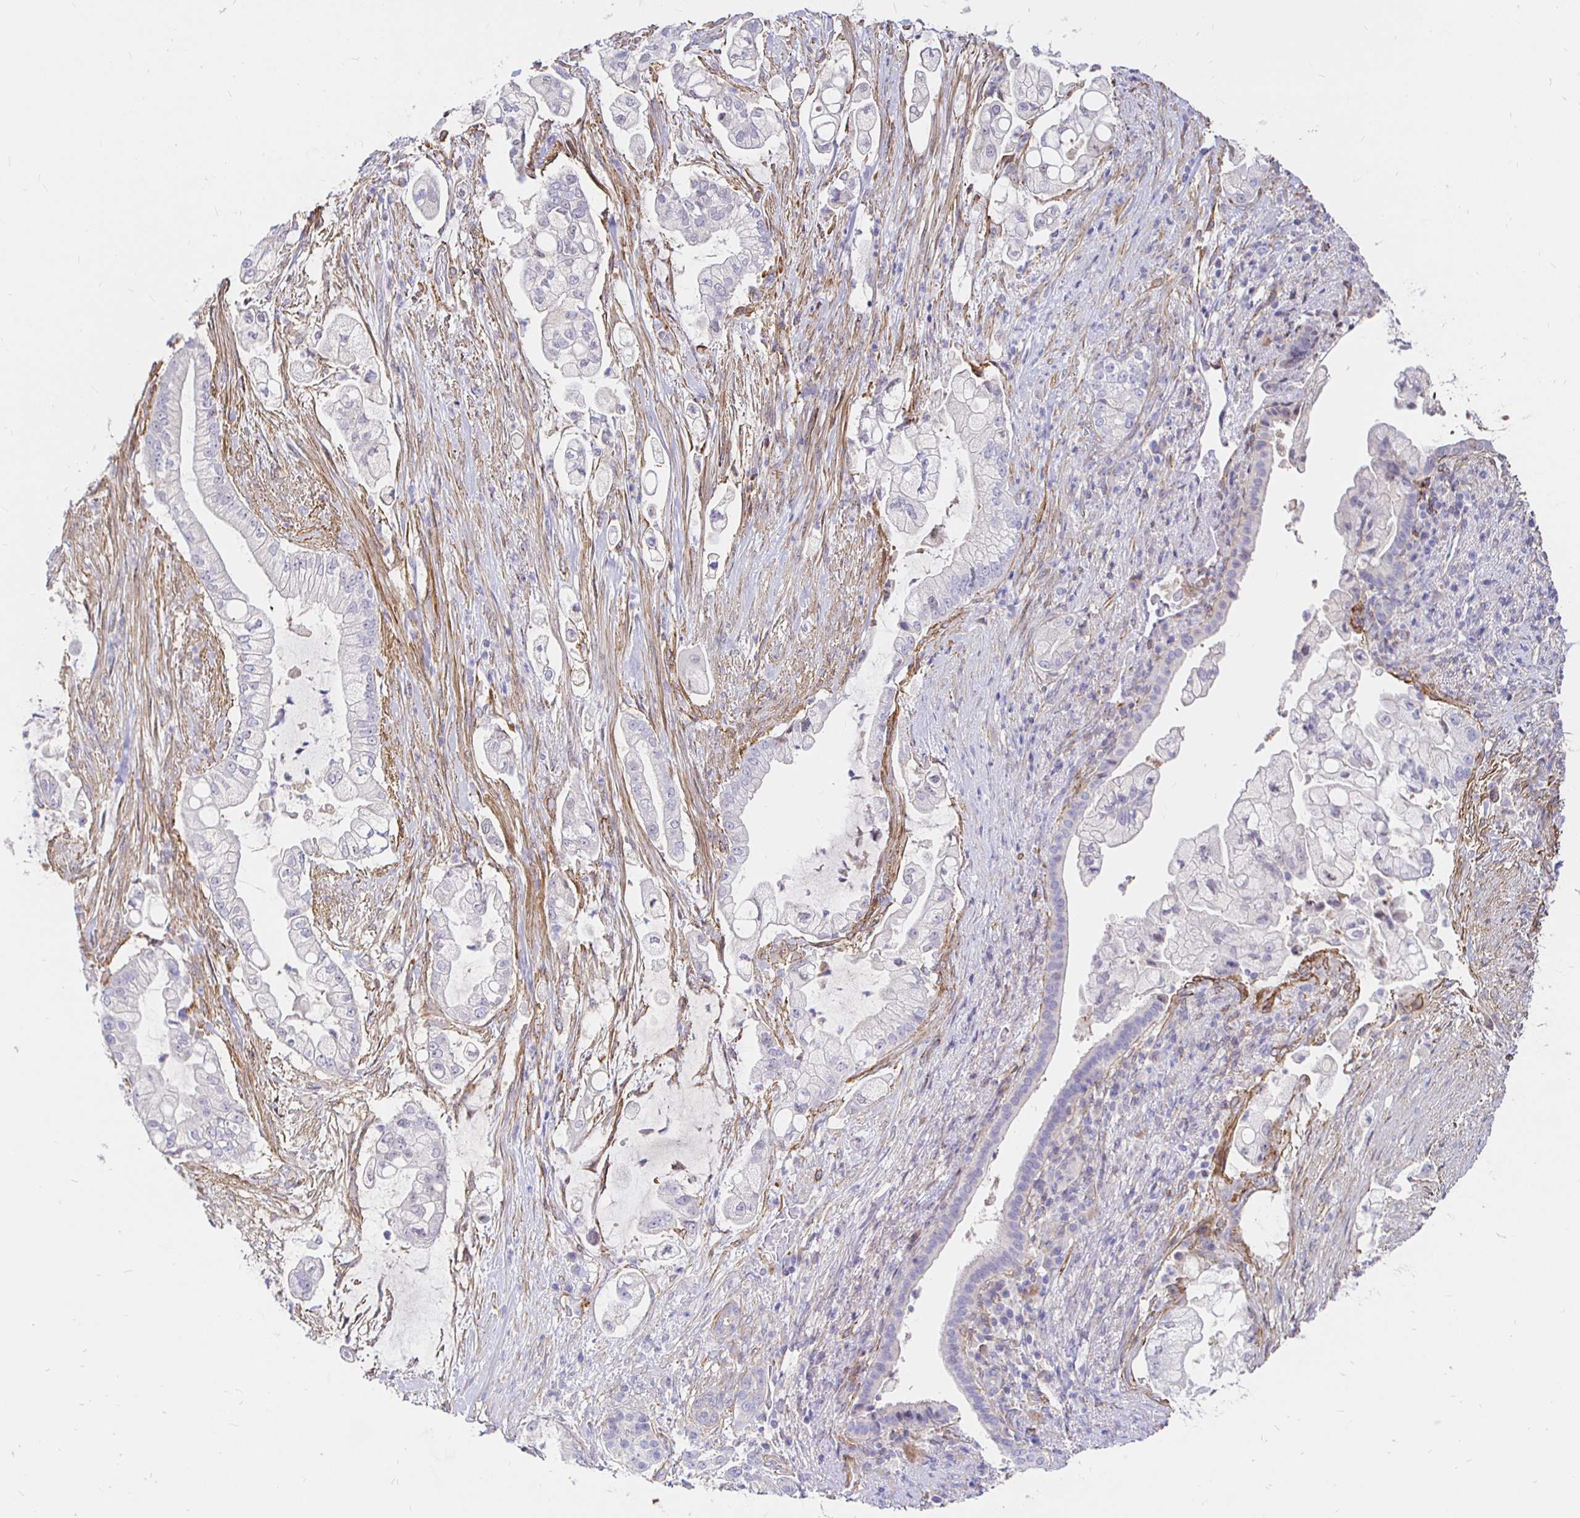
{"staining": {"intensity": "negative", "quantity": "none", "location": "none"}, "tissue": "pancreatic cancer", "cell_type": "Tumor cells", "image_type": "cancer", "snomed": [{"axis": "morphology", "description": "Adenocarcinoma, NOS"}, {"axis": "topography", "description": "Pancreas"}], "caption": "A high-resolution micrograph shows immunohistochemistry staining of adenocarcinoma (pancreatic), which displays no significant staining in tumor cells. (Brightfield microscopy of DAB (3,3'-diaminobenzidine) immunohistochemistry (IHC) at high magnification).", "gene": "PALM2AKAP2", "patient": {"sex": "female", "age": 69}}